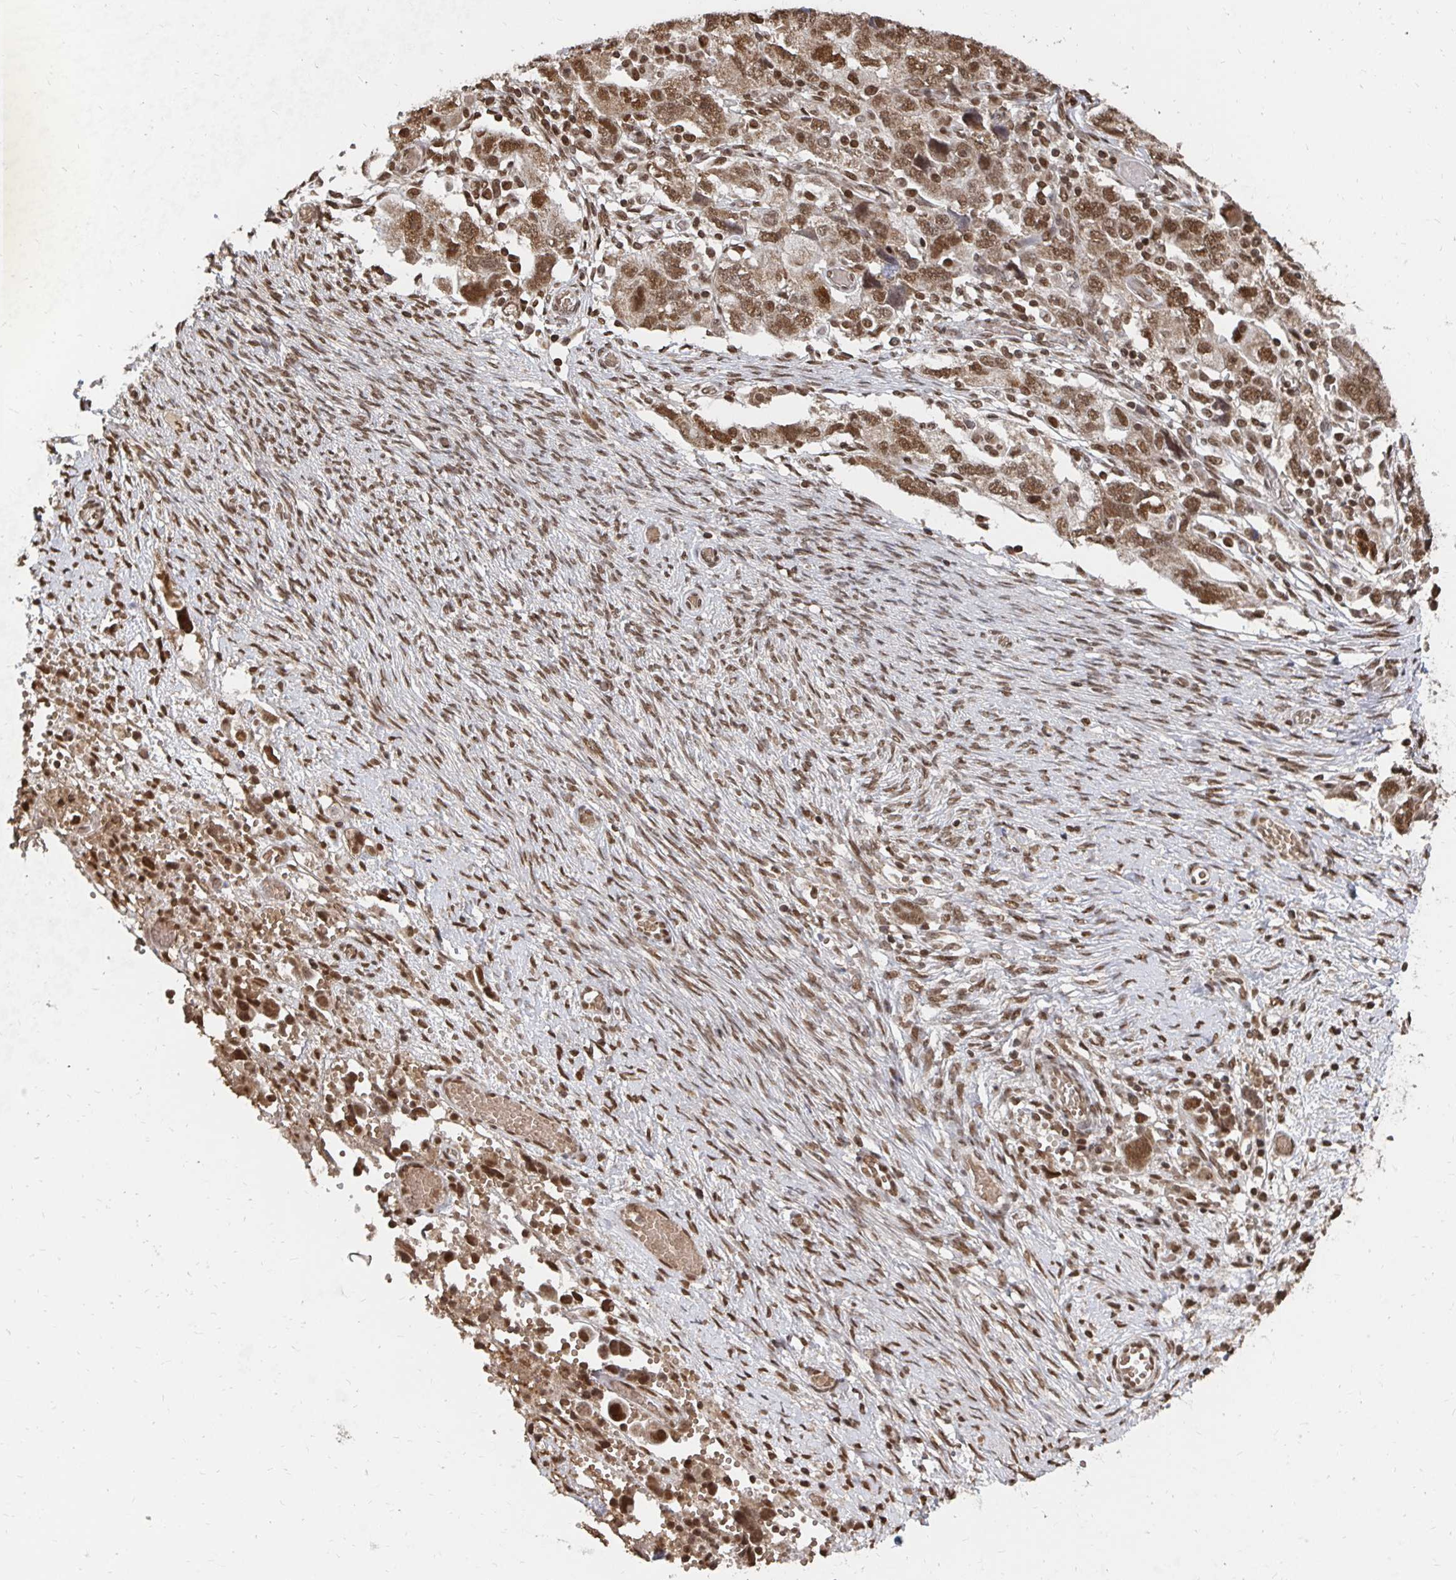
{"staining": {"intensity": "moderate", "quantity": ">75%", "location": "nuclear"}, "tissue": "ovarian cancer", "cell_type": "Tumor cells", "image_type": "cancer", "snomed": [{"axis": "morphology", "description": "Carcinoma, NOS"}, {"axis": "morphology", "description": "Cystadenocarcinoma, serous, NOS"}, {"axis": "topography", "description": "Ovary"}], "caption": "Protein analysis of ovarian serous cystadenocarcinoma tissue reveals moderate nuclear expression in about >75% of tumor cells.", "gene": "GTF3C6", "patient": {"sex": "female", "age": 69}}